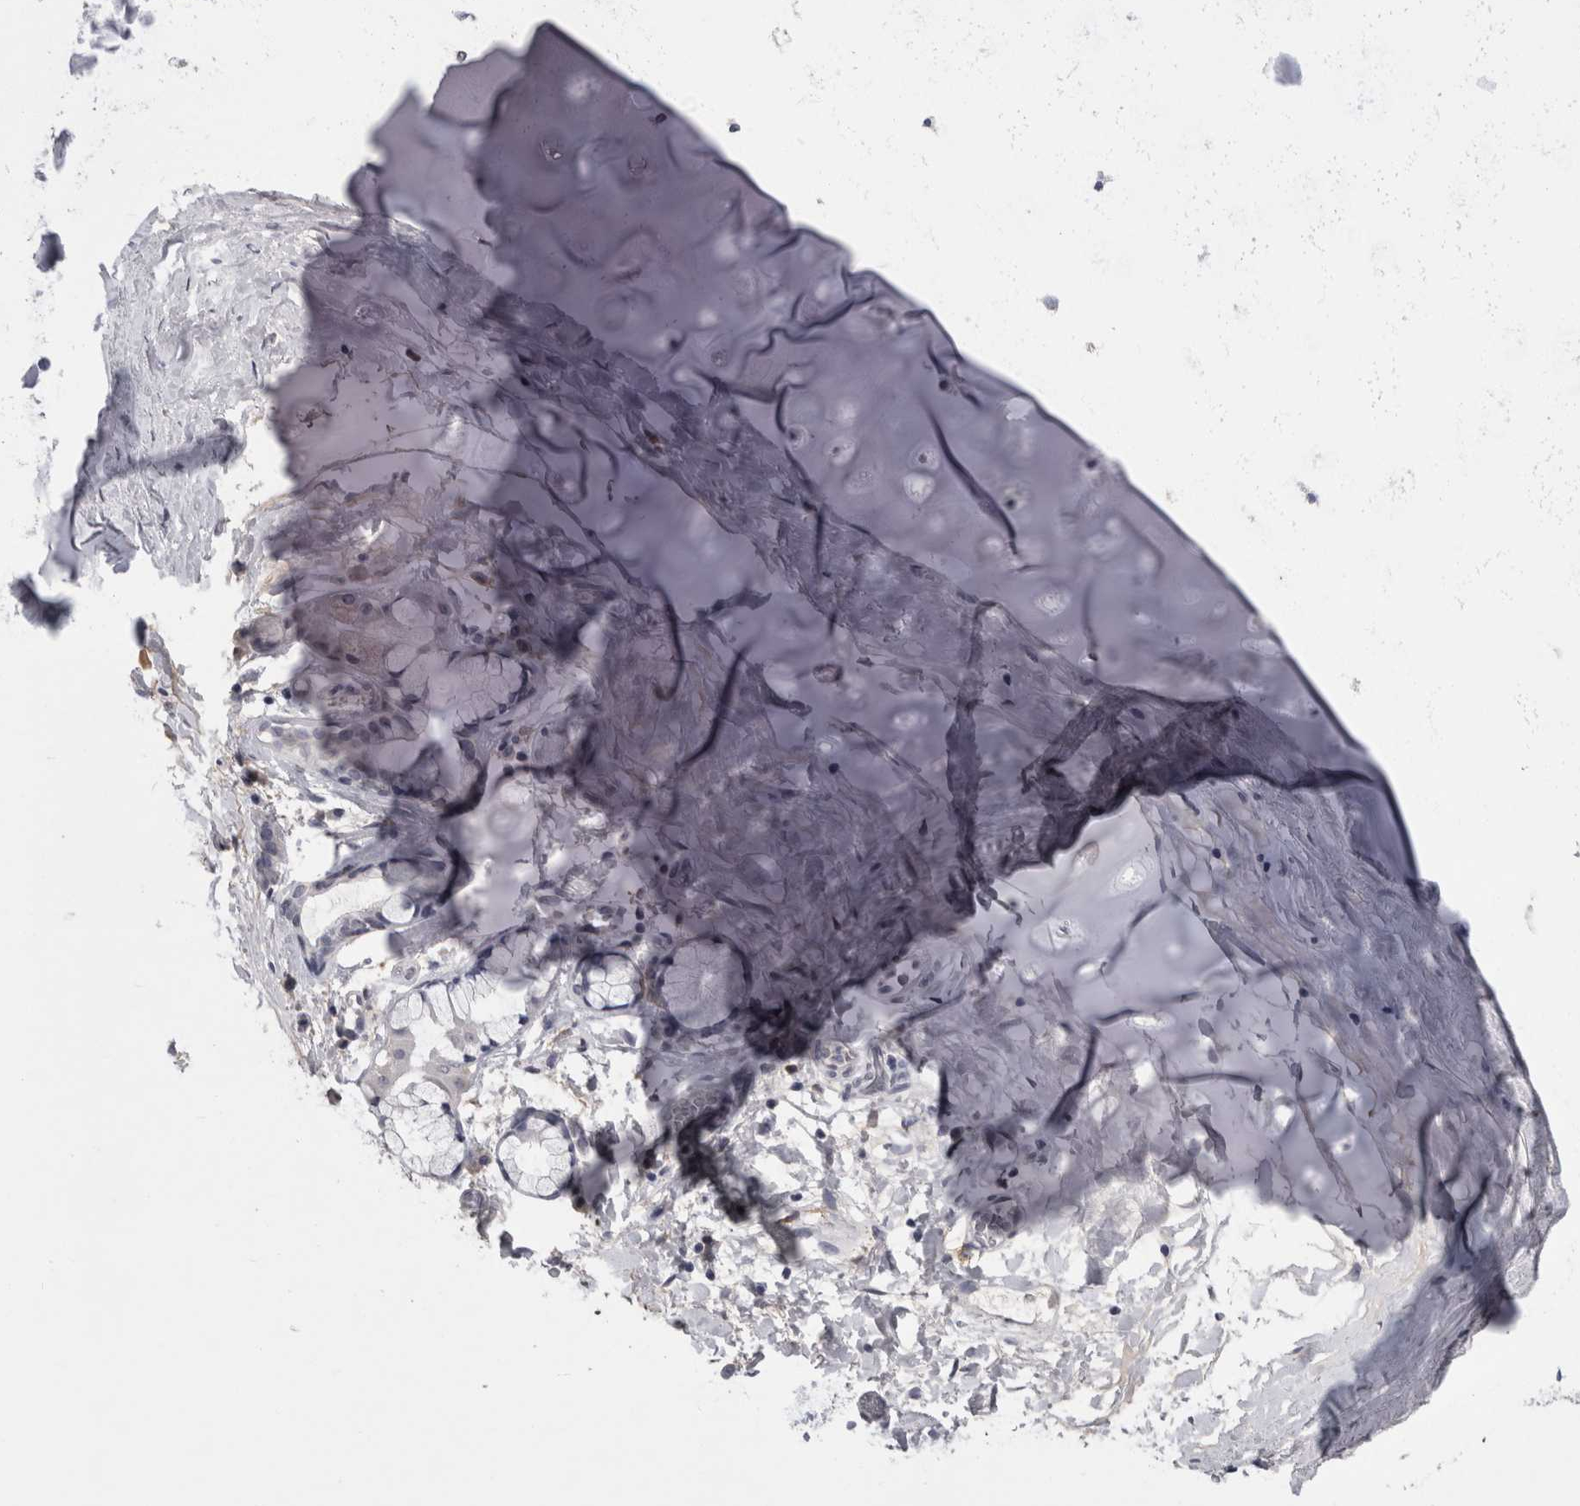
{"staining": {"intensity": "negative", "quantity": "none", "location": "none"}, "tissue": "adipose tissue", "cell_type": "Adipocytes", "image_type": "normal", "snomed": [{"axis": "morphology", "description": "Normal tissue, NOS"}, {"axis": "topography", "description": "Cartilage tissue"}], "caption": "Immunohistochemistry histopathology image of unremarkable adipose tissue: human adipose tissue stained with DAB (3,3'-diaminobenzidine) demonstrates no significant protein expression in adipocytes. Brightfield microscopy of IHC stained with DAB (brown) and hematoxylin (blue), captured at high magnification.", "gene": "PAX5", "patient": {"sex": "female", "age": 63}}